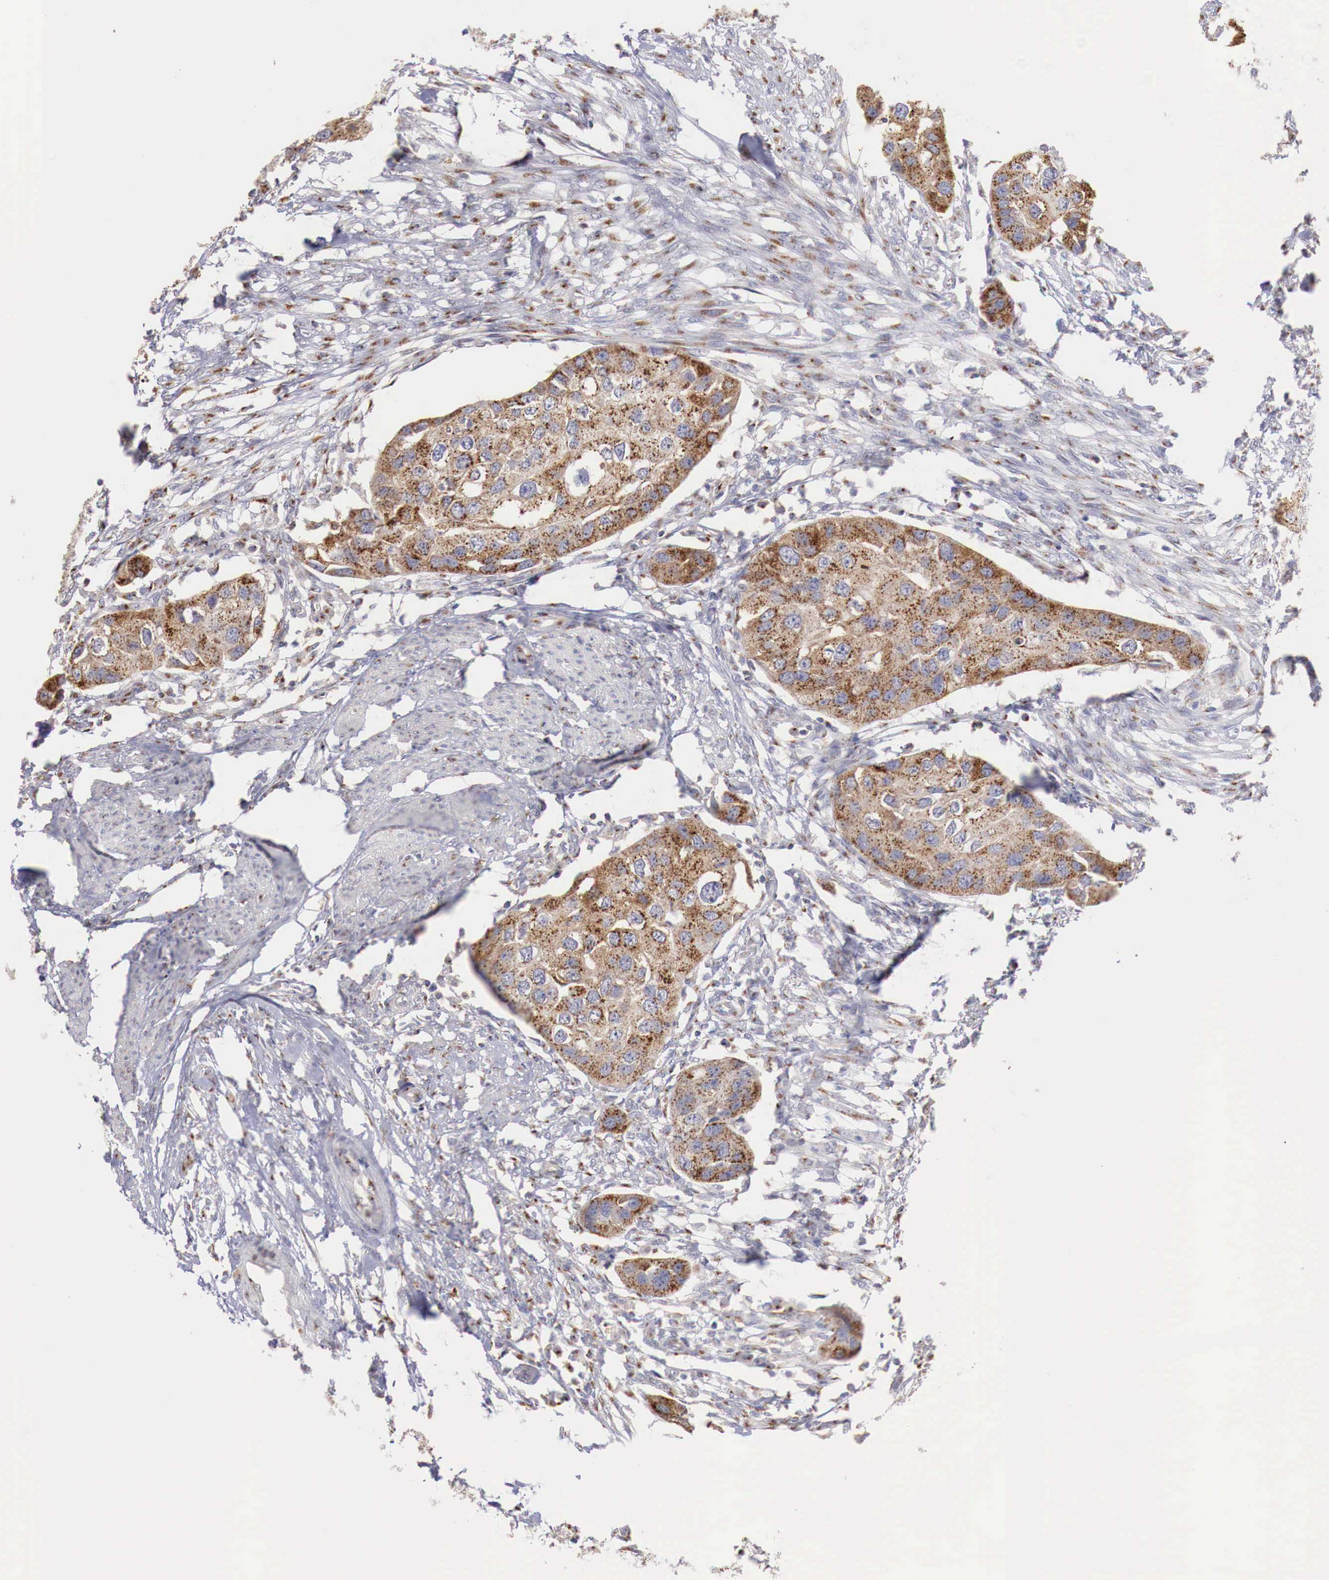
{"staining": {"intensity": "strong", "quantity": ">75%", "location": "cytoplasmic/membranous"}, "tissue": "urothelial cancer", "cell_type": "Tumor cells", "image_type": "cancer", "snomed": [{"axis": "morphology", "description": "Urothelial carcinoma, High grade"}, {"axis": "topography", "description": "Urinary bladder"}], "caption": "Immunohistochemical staining of urothelial cancer reveals strong cytoplasmic/membranous protein staining in approximately >75% of tumor cells.", "gene": "SYAP1", "patient": {"sex": "male", "age": 55}}